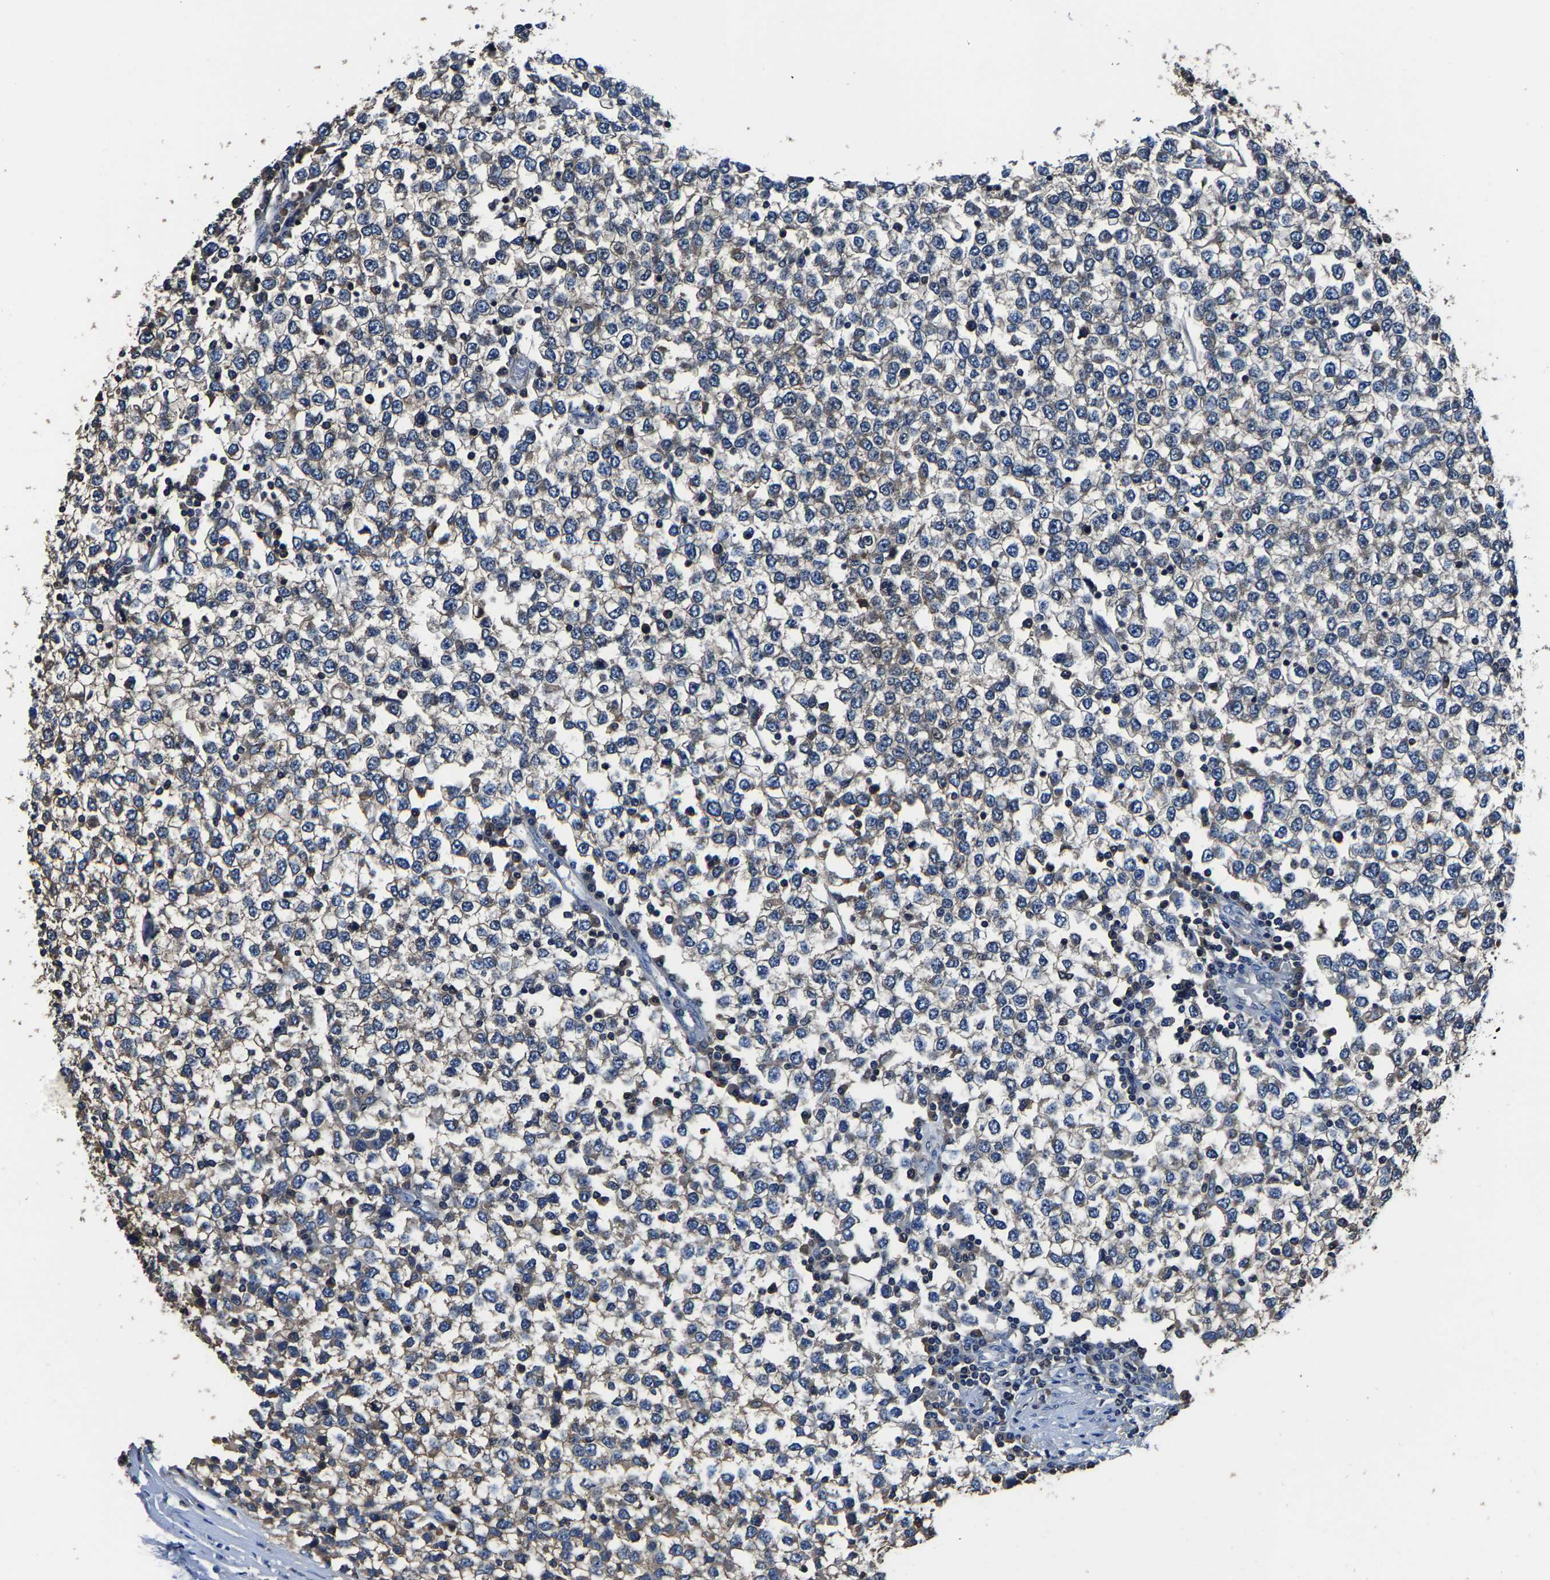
{"staining": {"intensity": "moderate", "quantity": "<25%", "location": "cytoplasmic/membranous"}, "tissue": "testis cancer", "cell_type": "Tumor cells", "image_type": "cancer", "snomed": [{"axis": "morphology", "description": "Seminoma, NOS"}, {"axis": "topography", "description": "Testis"}], "caption": "Brown immunohistochemical staining in human testis seminoma demonstrates moderate cytoplasmic/membranous expression in about <25% of tumor cells.", "gene": "ALDOB", "patient": {"sex": "male", "age": 65}}